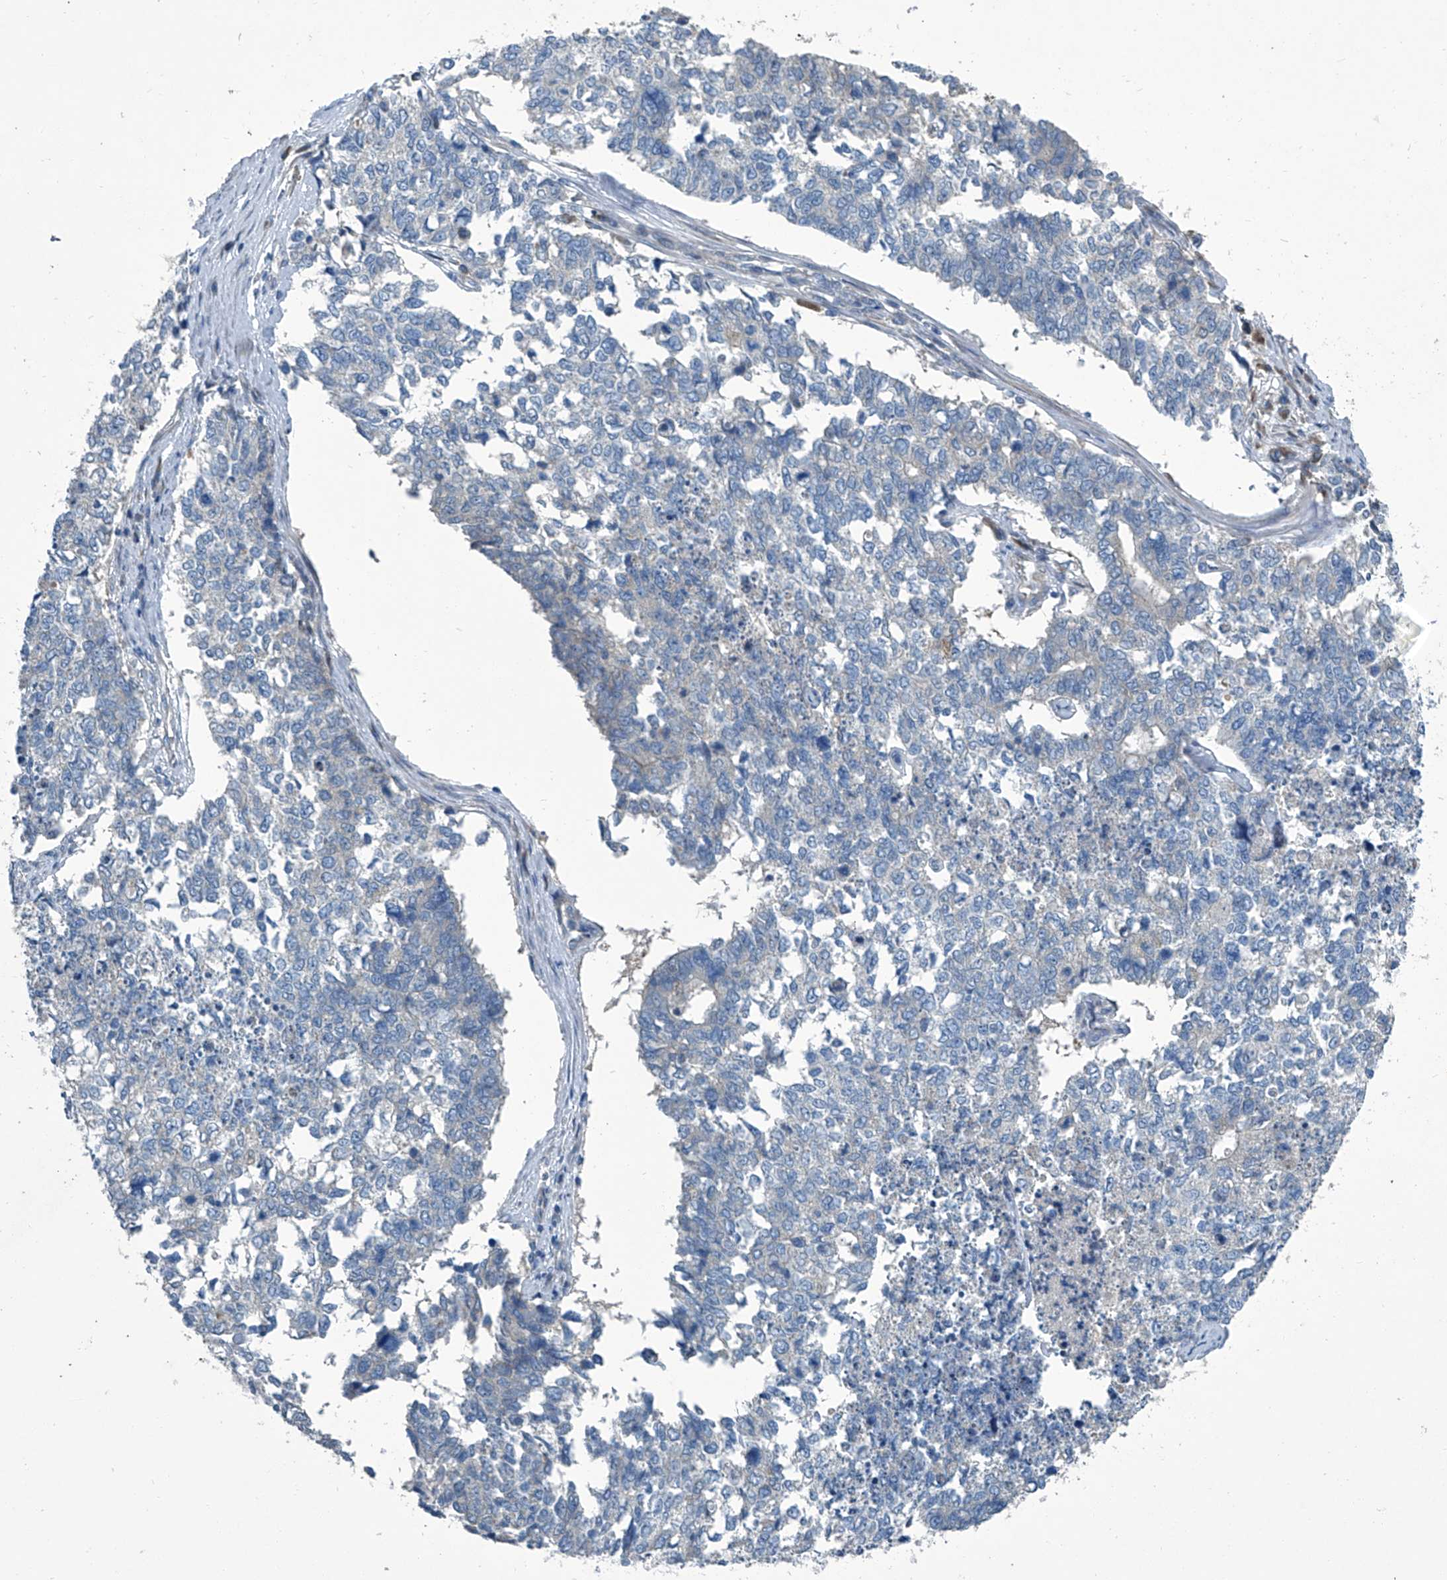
{"staining": {"intensity": "negative", "quantity": "none", "location": "none"}, "tissue": "cervical cancer", "cell_type": "Tumor cells", "image_type": "cancer", "snomed": [{"axis": "morphology", "description": "Squamous cell carcinoma, NOS"}, {"axis": "topography", "description": "Cervix"}], "caption": "Micrograph shows no protein positivity in tumor cells of cervical squamous cell carcinoma tissue.", "gene": "SLC26A11", "patient": {"sex": "female", "age": 63}}